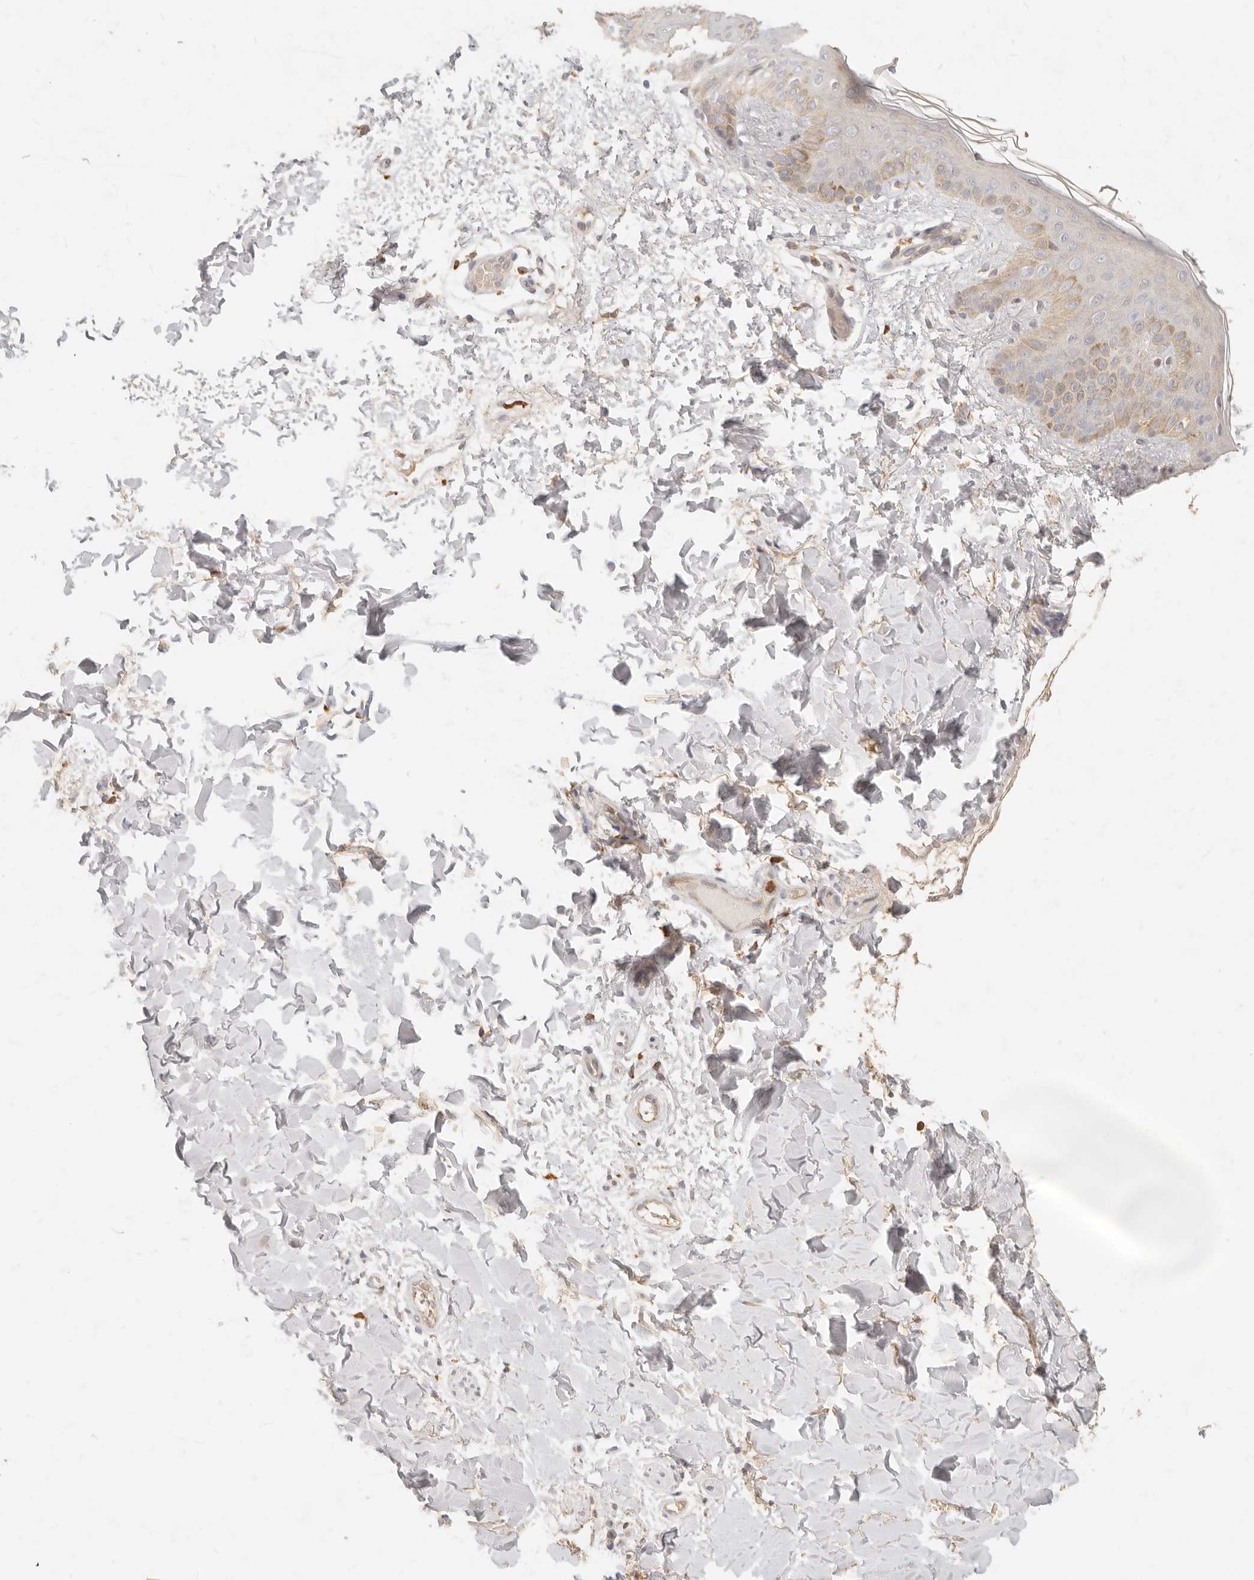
{"staining": {"intensity": "negative", "quantity": "none", "location": "none"}, "tissue": "skin", "cell_type": "Fibroblasts", "image_type": "normal", "snomed": [{"axis": "morphology", "description": "Normal tissue, NOS"}, {"axis": "morphology", "description": "Neoplasm, benign, NOS"}, {"axis": "topography", "description": "Skin"}, {"axis": "topography", "description": "Soft tissue"}], "caption": "This is an immunohistochemistry micrograph of unremarkable skin. There is no positivity in fibroblasts.", "gene": "TMTC2", "patient": {"sex": "male", "age": 26}}